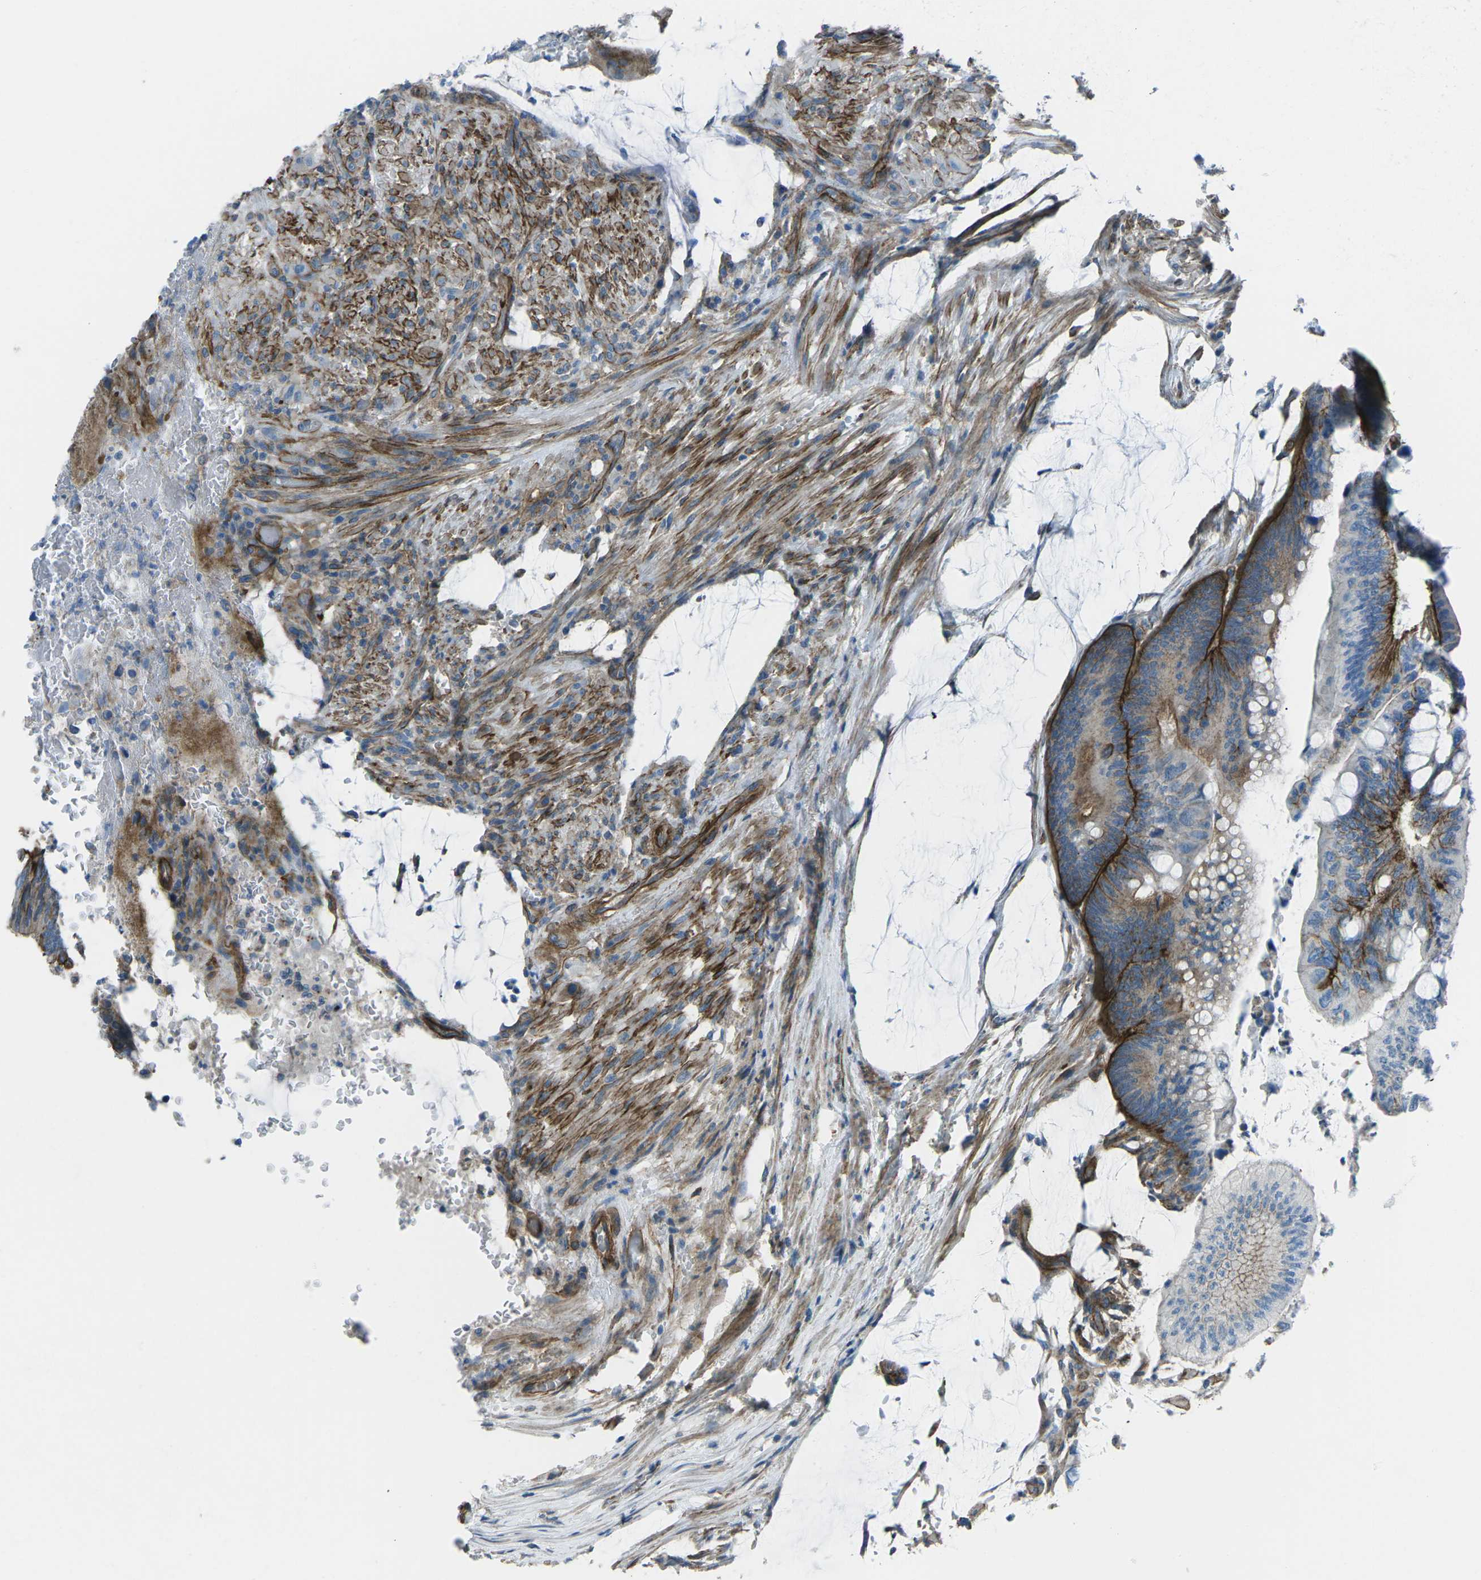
{"staining": {"intensity": "moderate", "quantity": "25%-75%", "location": "cytoplasmic/membranous"}, "tissue": "colorectal cancer", "cell_type": "Tumor cells", "image_type": "cancer", "snomed": [{"axis": "morphology", "description": "Normal tissue, NOS"}, {"axis": "morphology", "description": "Adenocarcinoma, NOS"}, {"axis": "topography", "description": "Rectum"}], "caption": "Brown immunohistochemical staining in human adenocarcinoma (colorectal) demonstrates moderate cytoplasmic/membranous positivity in about 25%-75% of tumor cells. The staining was performed using DAB to visualize the protein expression in brown, while the nuclei were stained in blue with hematoxylin (Magnification: 20x).", "gene": "UTRN", "patient": {"sex": "male", "age": 92}}